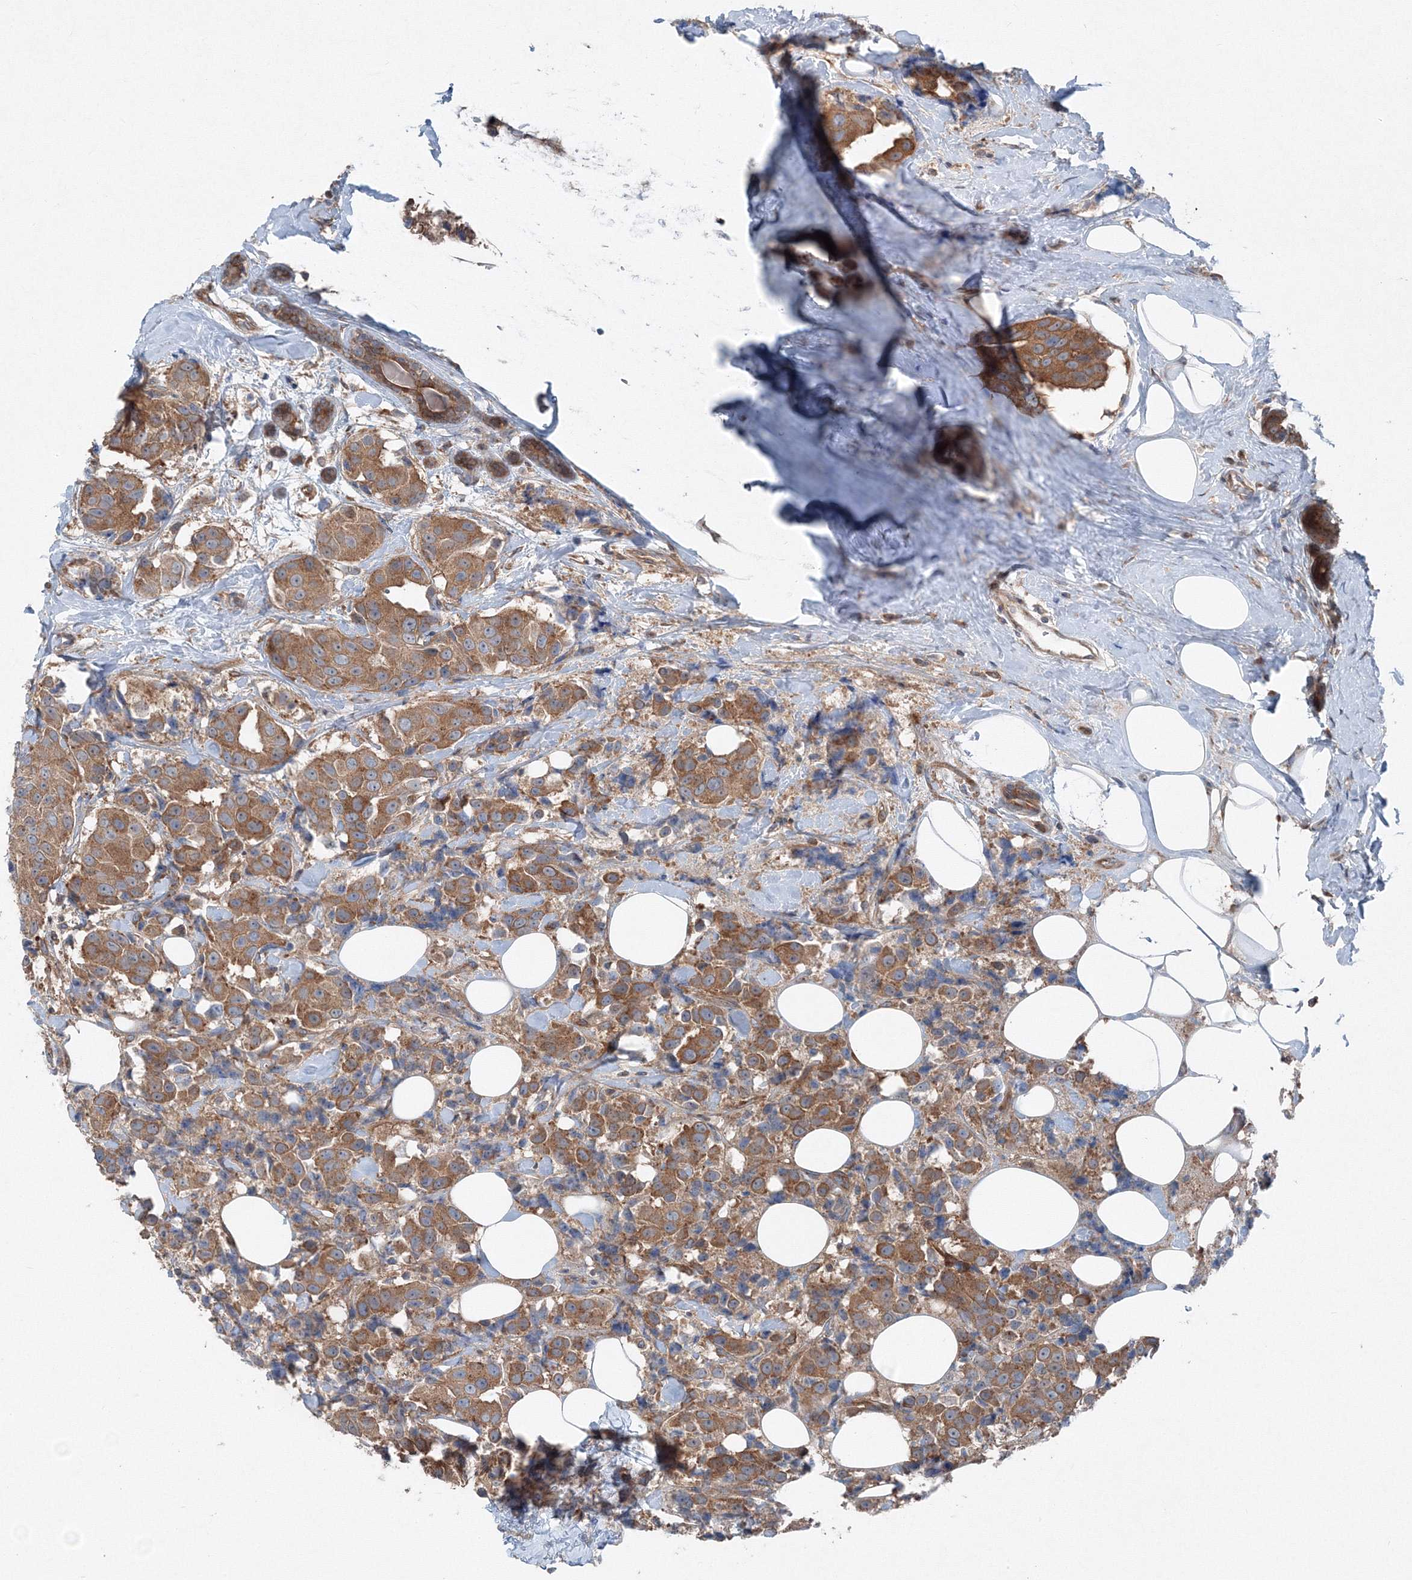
{"staining": {"intensity": "moderate", "quantity": ">75%", "location": "cytoplasmic/membranous"}, "tissue": "breast cancer", "cell_type": "Tumor cells", "image_type": "cancer", "snomed": [{"axis": "morphology", "description": "Normal tissue, NOS"}, {"axis": "morphology", "description": "Duct carcinoma"}, {"axis": "topography", "description": "Breast"}], "caption": "Breast invasive ductal carcinoma was stained to show a protein in brown. There is medium levels of moderate cytoplasmic/membranous staining in about >75% of tumor cells.", "gene": "TPRKB", "patient": {"sex": "female", "age": 39}}